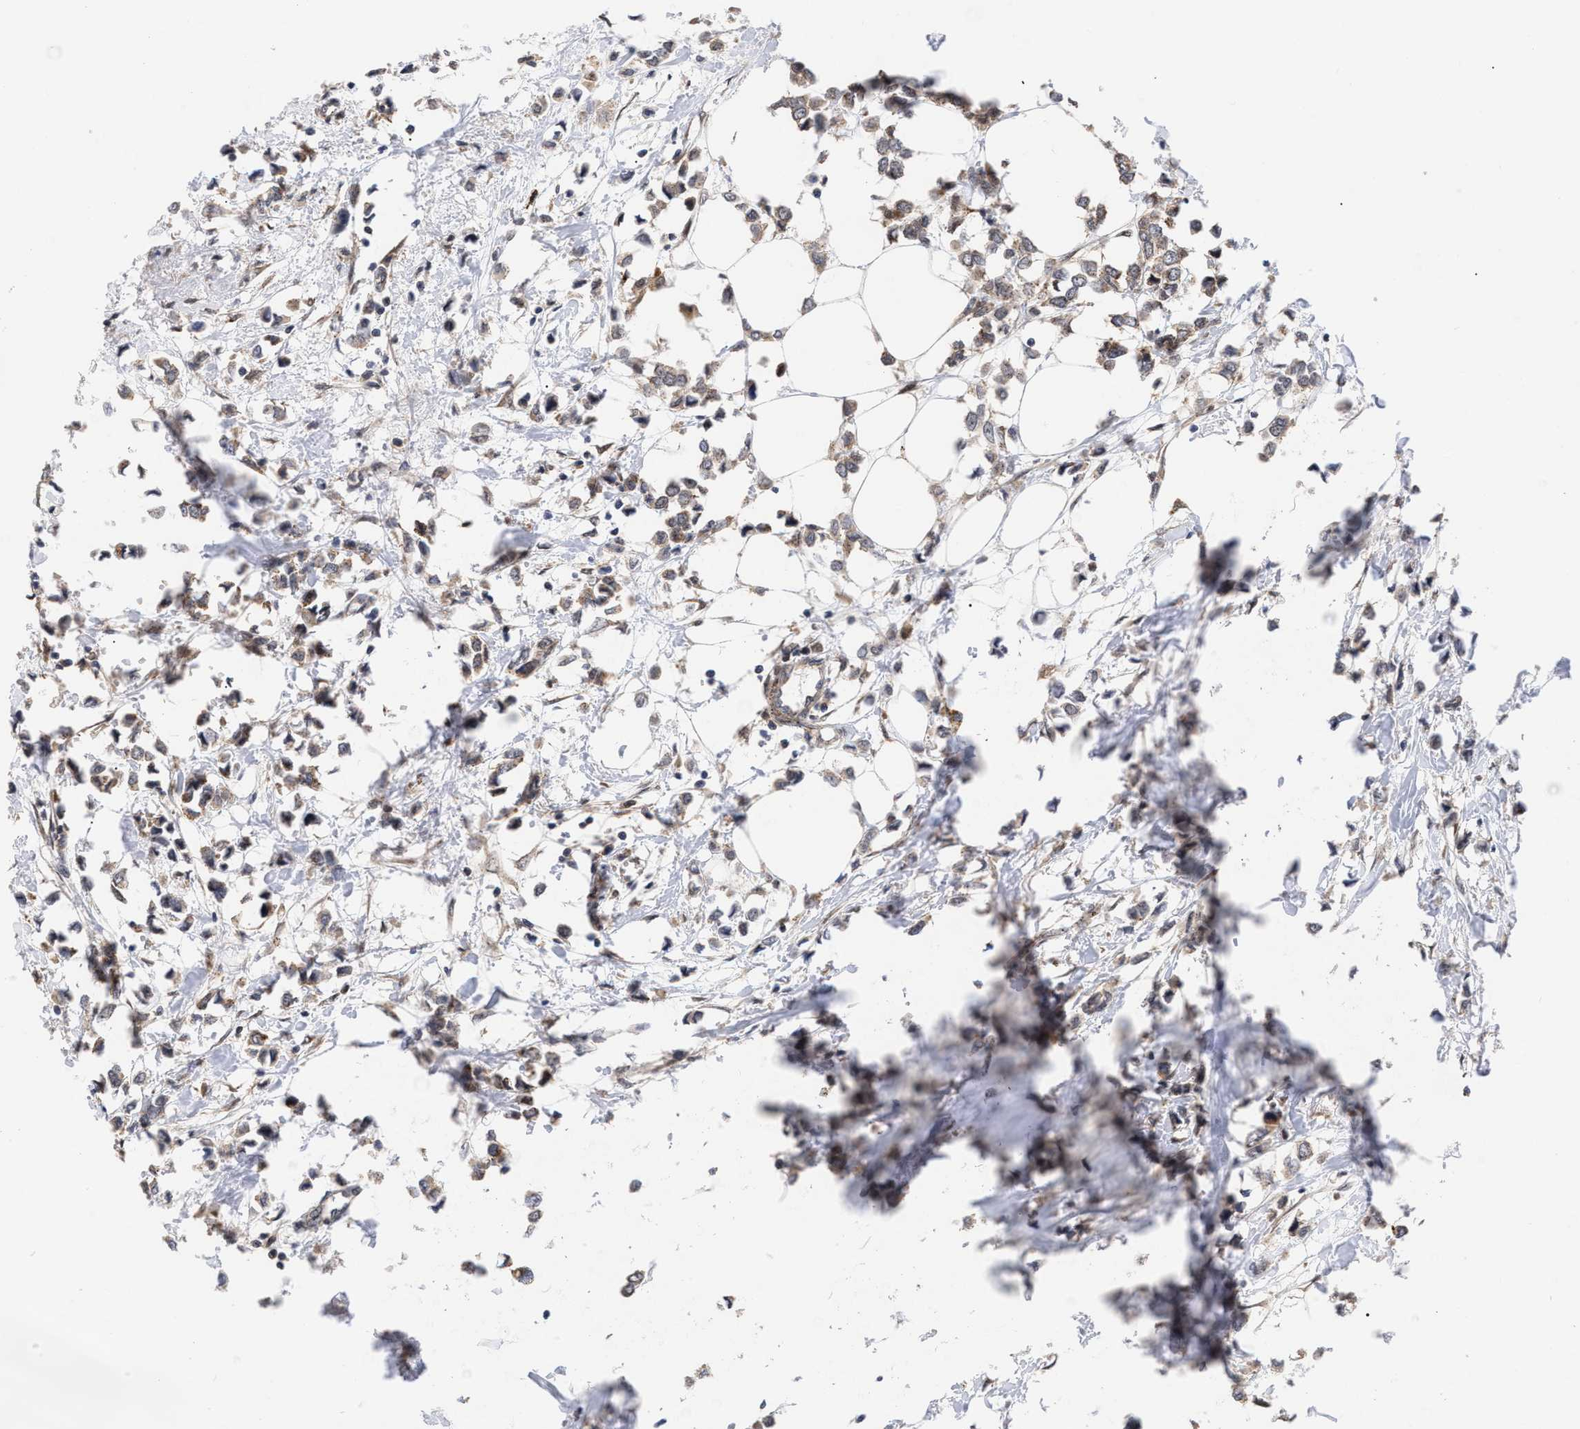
{"staining": {"intensity": "weak", "quantity": ">75%", "location": "cytoplasmic/membranous"}, "tissue": "breast cancer", "cell_type": "Tumor cells", "image_type": "cancer", "snomed": [{"axis": "morphology", "description": "Lobular carcinoma"}, {"axis": "topography", "description": "Breast"}], "caption": "Breast lobular carcinoma stained with DAB (3,3'-diaminobenzidine) immunohistochemistry (IHC) displays low levels of weak cytoplasmic/membranous staining in approximately >75% of tumor cells. Immunohistochemistry stains the protein in brown and the nuclei are stained blue.", "gene": "UPF1", "patient": {"sex": "female", "age": 51}}